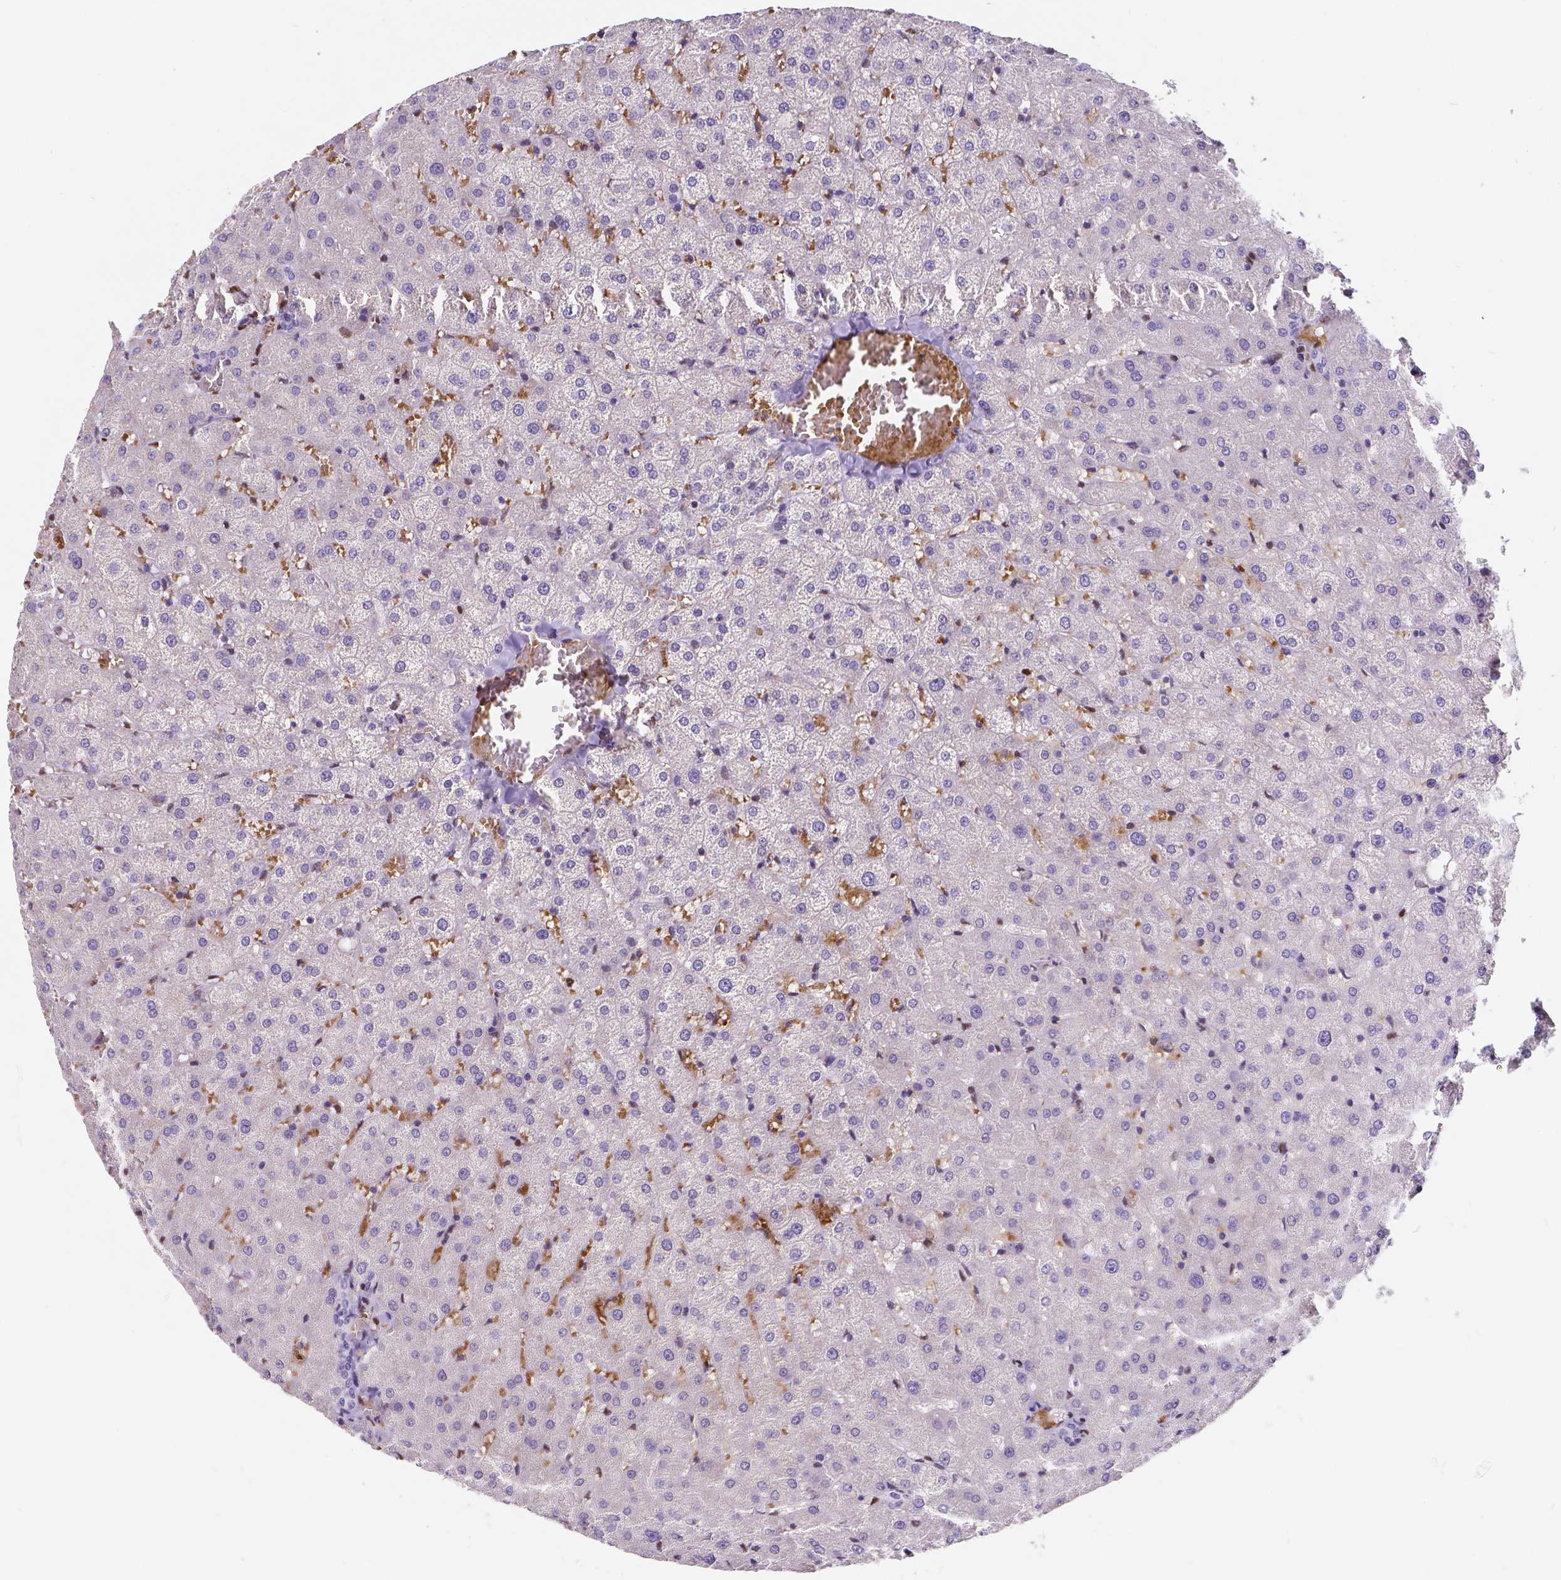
{"staining": {"intensity": "negative", "quantity": "none", "location": "none"}, "tissue": "liver", "cell_type": "Cholangiocytes", "image_type": "normal", "snomed": [{"axis": "morphology", "description": "Normal tissue, NOS"}, {"axis": "topography", "description": "Liver"}], "caption": "Immunohistochemical staining of benign human liver demonstrates no significant expression in cholangiocytes. (DAB (3,3'-diaminobenzidine) immunohistochemistry with hematoxylin counter stain).", "gene": "MEF2C", "patient": {"sex": "female", "age": 50}}